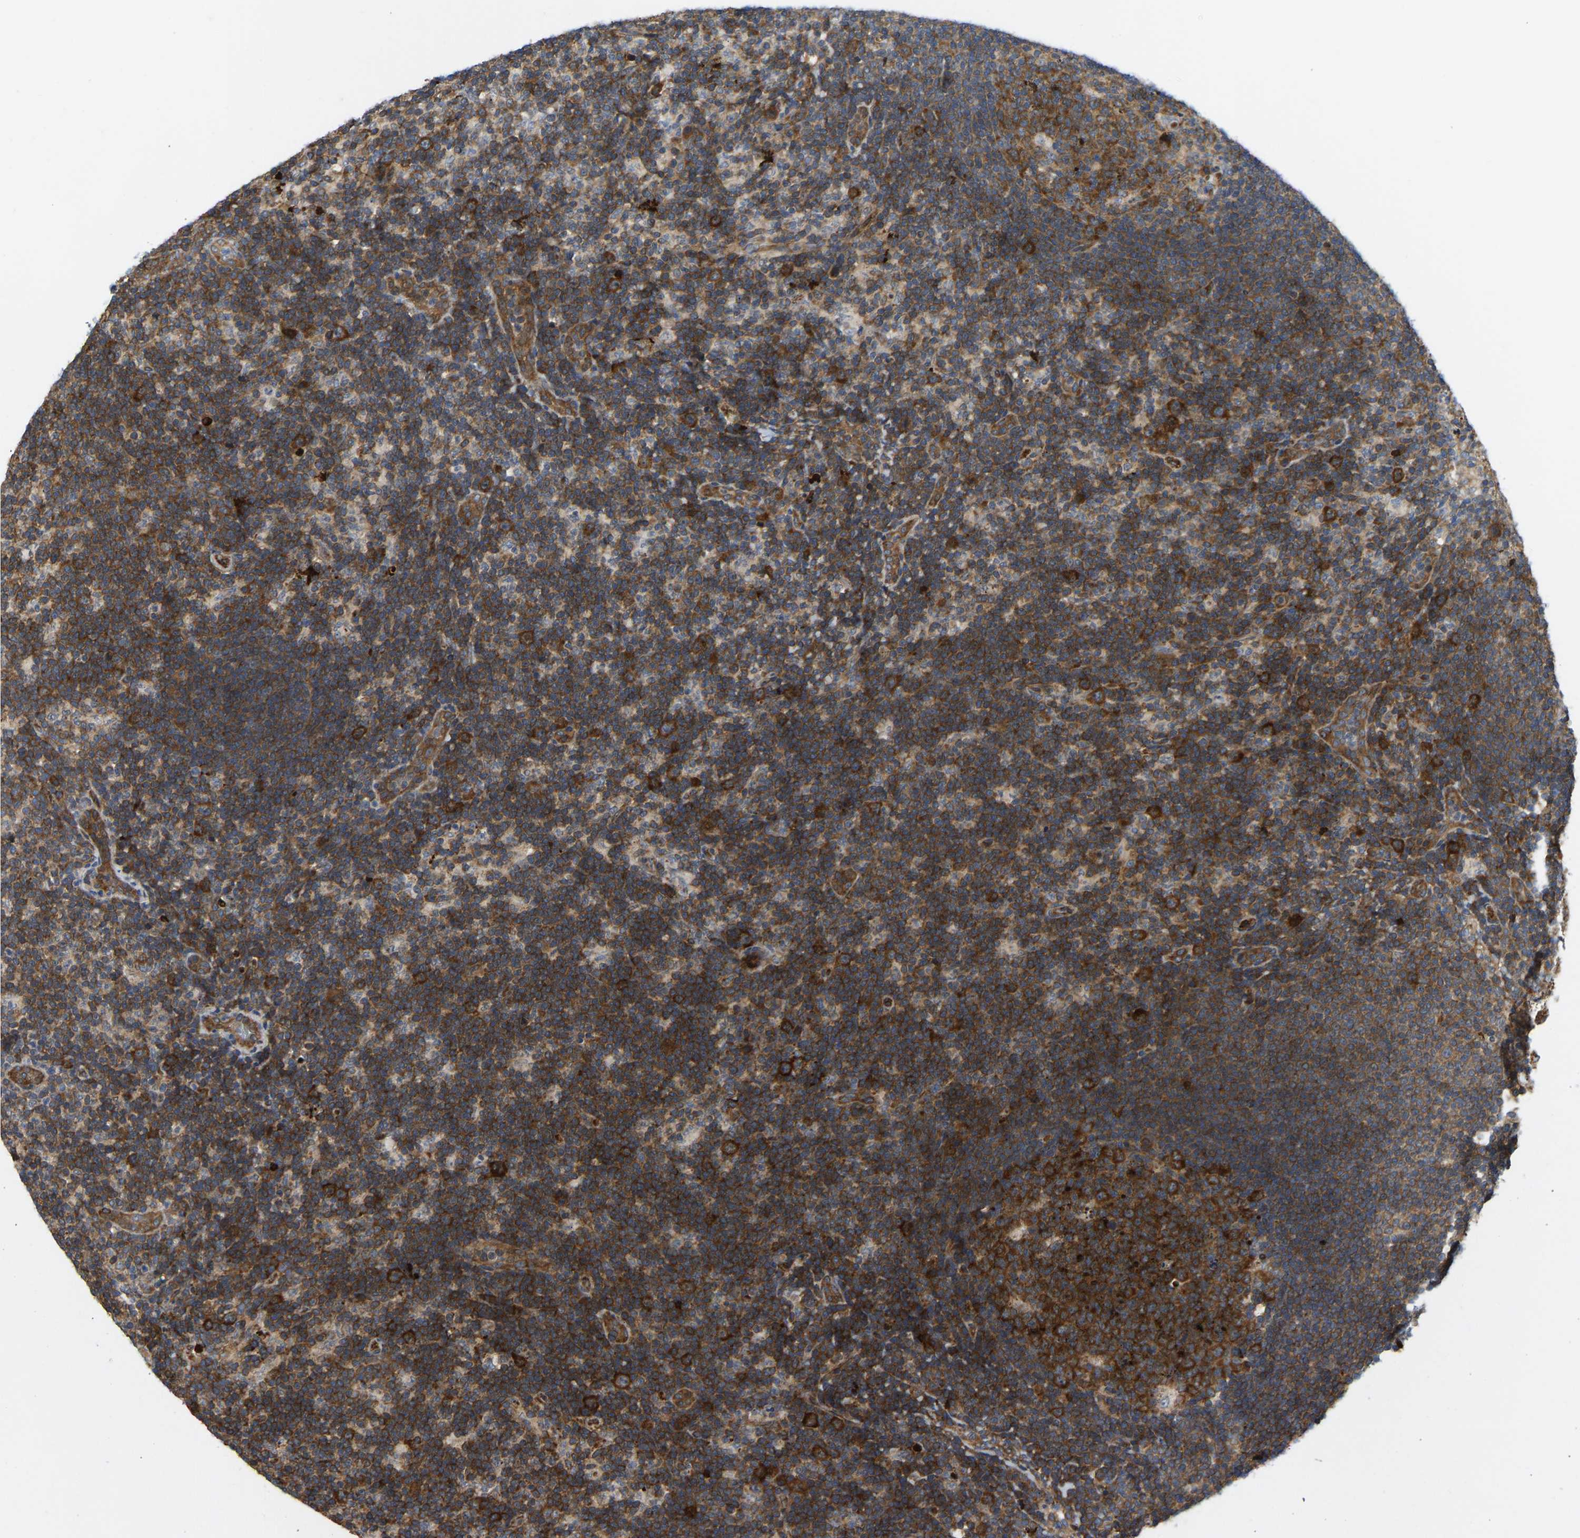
{"staining": {"intensity": "strong", "quantity": ">75%", "location": "cytoplasmic/membranous"}, "tissue": "lymph node", "cell_type": "Germinal center cells", "image_type": "normal", "snomed": [{"axis": "morphology", "description": "Normal tissue, NOS"}, {"axis": "morphology", "description": "Carcinoid, malignant, NOS"}, {"axis": "topography", "description": "Lymph node"}], "caption": "A histopathology image showing strong cytoplasmic/membranous positivity in approximately >75% of germinal center cells in unremarkable lymph node, as visualized by brown immunohistochemical staining.", "gene": "RASGRF2", "patient": {"sex": "male", "age": 47}}